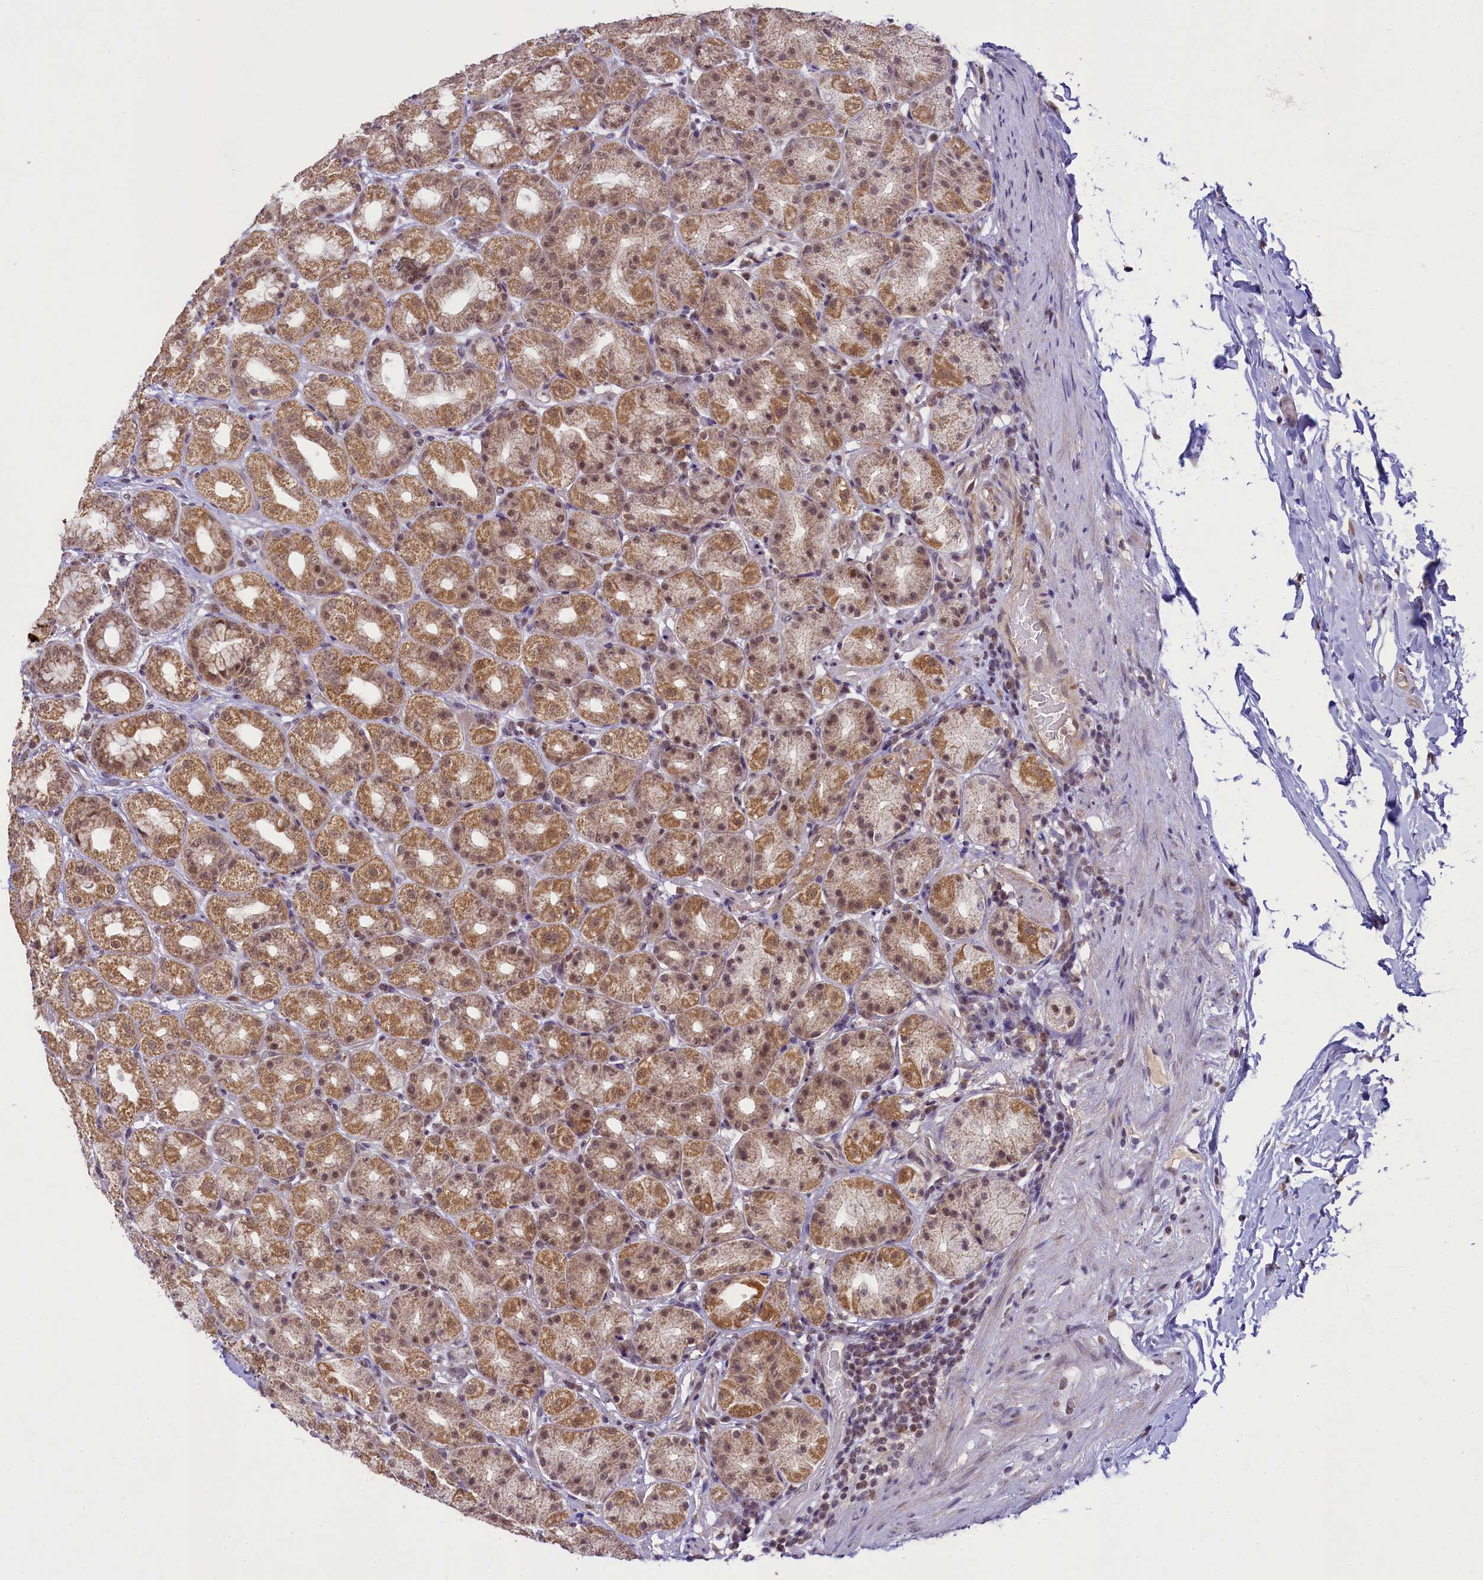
{"staining": {"intensity": "moderate", "quantity": ">75%", "location": "cytoplasmic/membranous,nuclear"}, "tissue": "stomach", "cell_type": "Glandular cells", "image_type": "normal", "snomed": [{"axis": "morphology", "description": "Normal tissue, NOS"}, {"axis": "topography", "description": "Stomach, upper"}], "caption": "IHC micrograph of unremarkable stomach: human stomach stained using IHC shows medium levels of moderate protein expression localized specifically in the cytoplasmic/membranous,nuclear of glandular cells, appearing as a cytoplasmic/membranous,nuclear brown color.", "gene": "PAF1", "patient": {"sex": "male", "age": 68}}